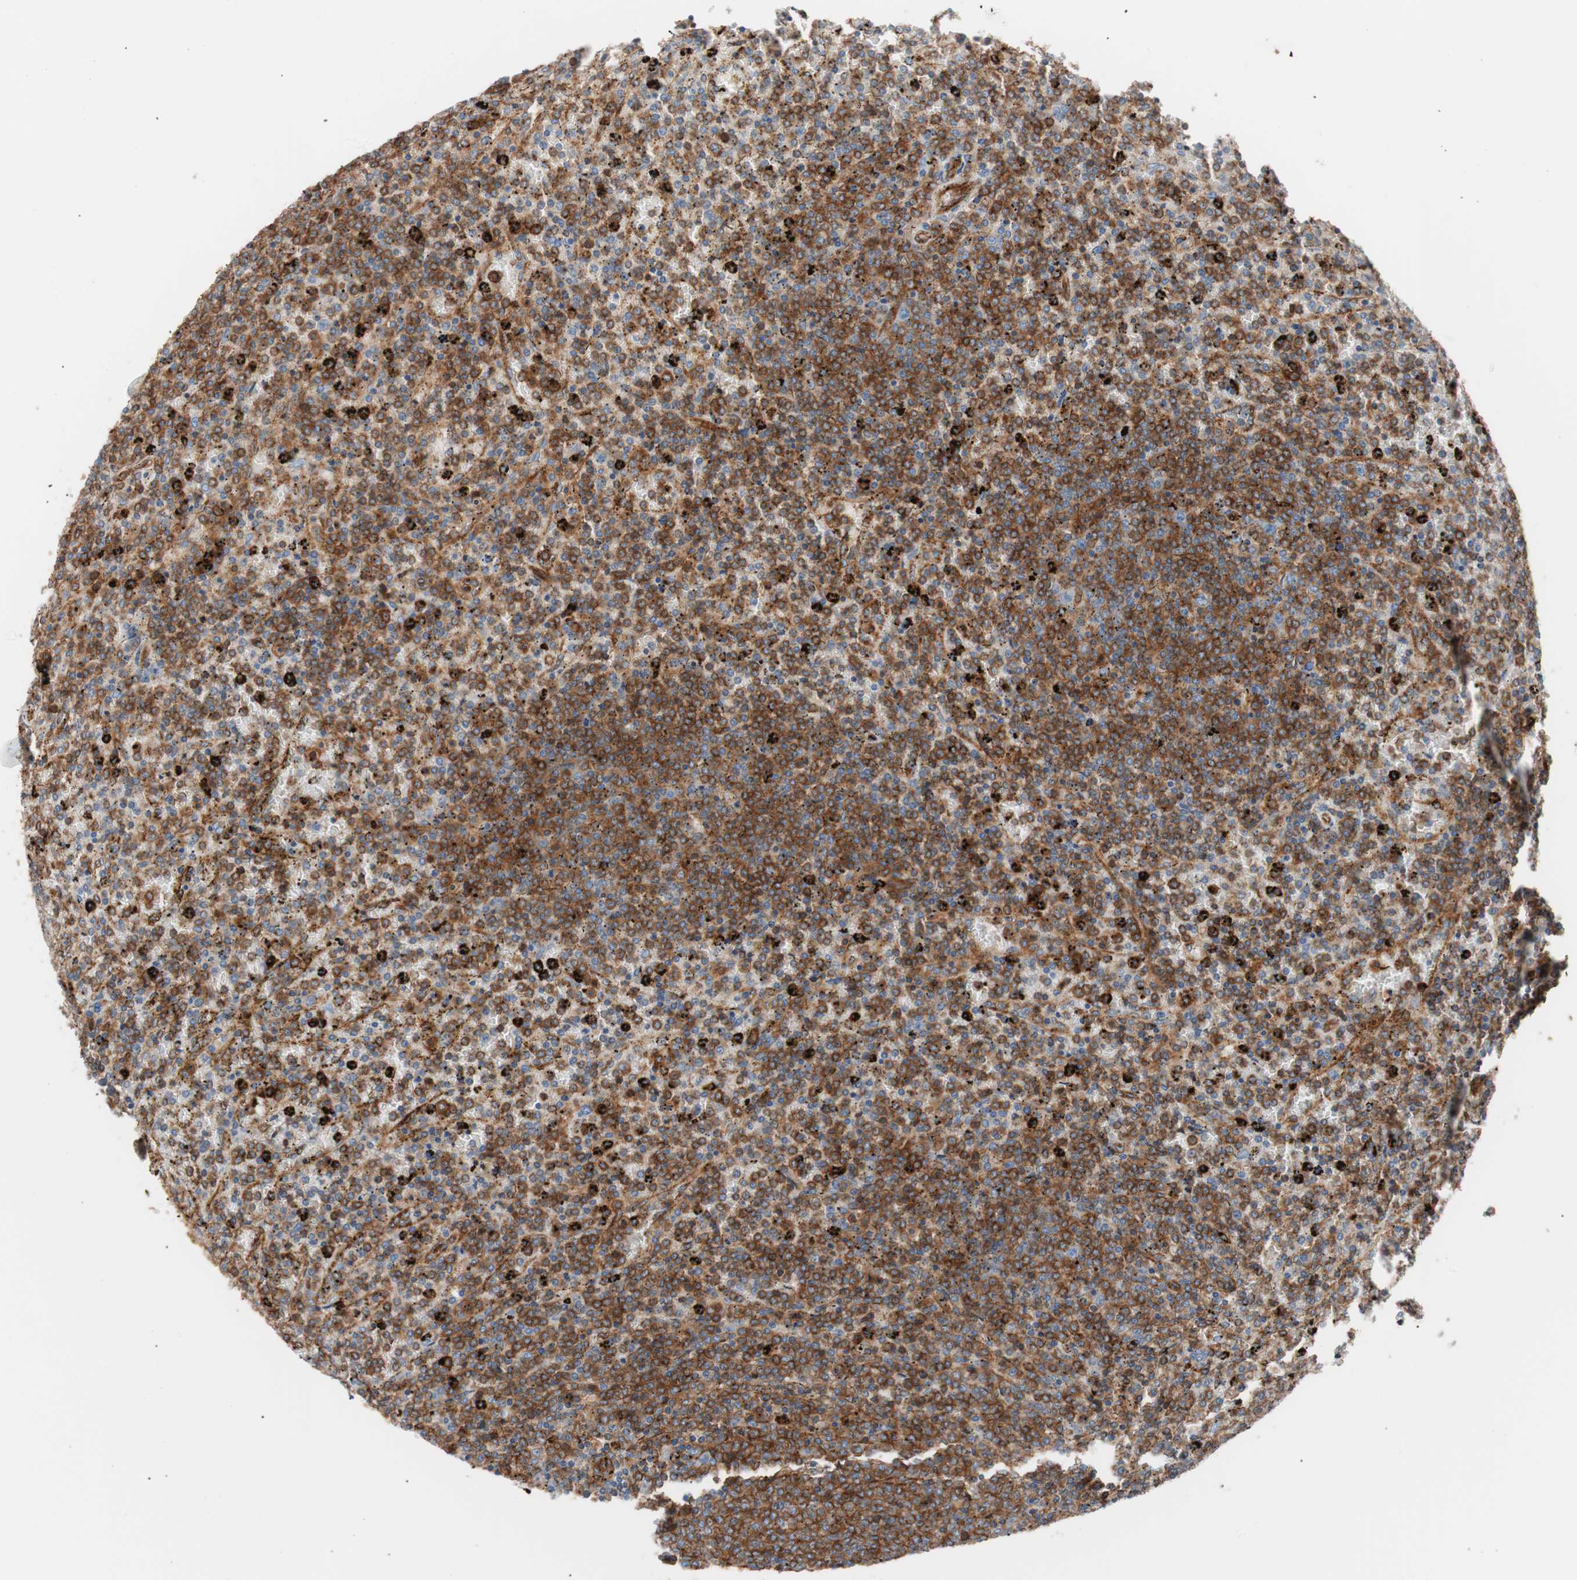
{"staining": {"intensity": "moderate", "quantity": ">75%", "location": "cytoplasmic/membranous"}, "tissue": "lymphoma", "cell_type": "Tumor cells", "image_type": "cancer", "snomed": [{"axis": "morphology", "description": "Malignant lymphoma, non-Hodgkin's type, Low grade"}, {"axis": "topography", "description": "Spleen"}], "caption": "An immunohistochemistry (IHC) image of tumor tissue is shown. Protein staining in brown shows moderate cytoplasmic/membranous positivity in lymphoma within tumor cells.", "gene": "FLOT2", "patient": {"sex": "female", "age": 77}}